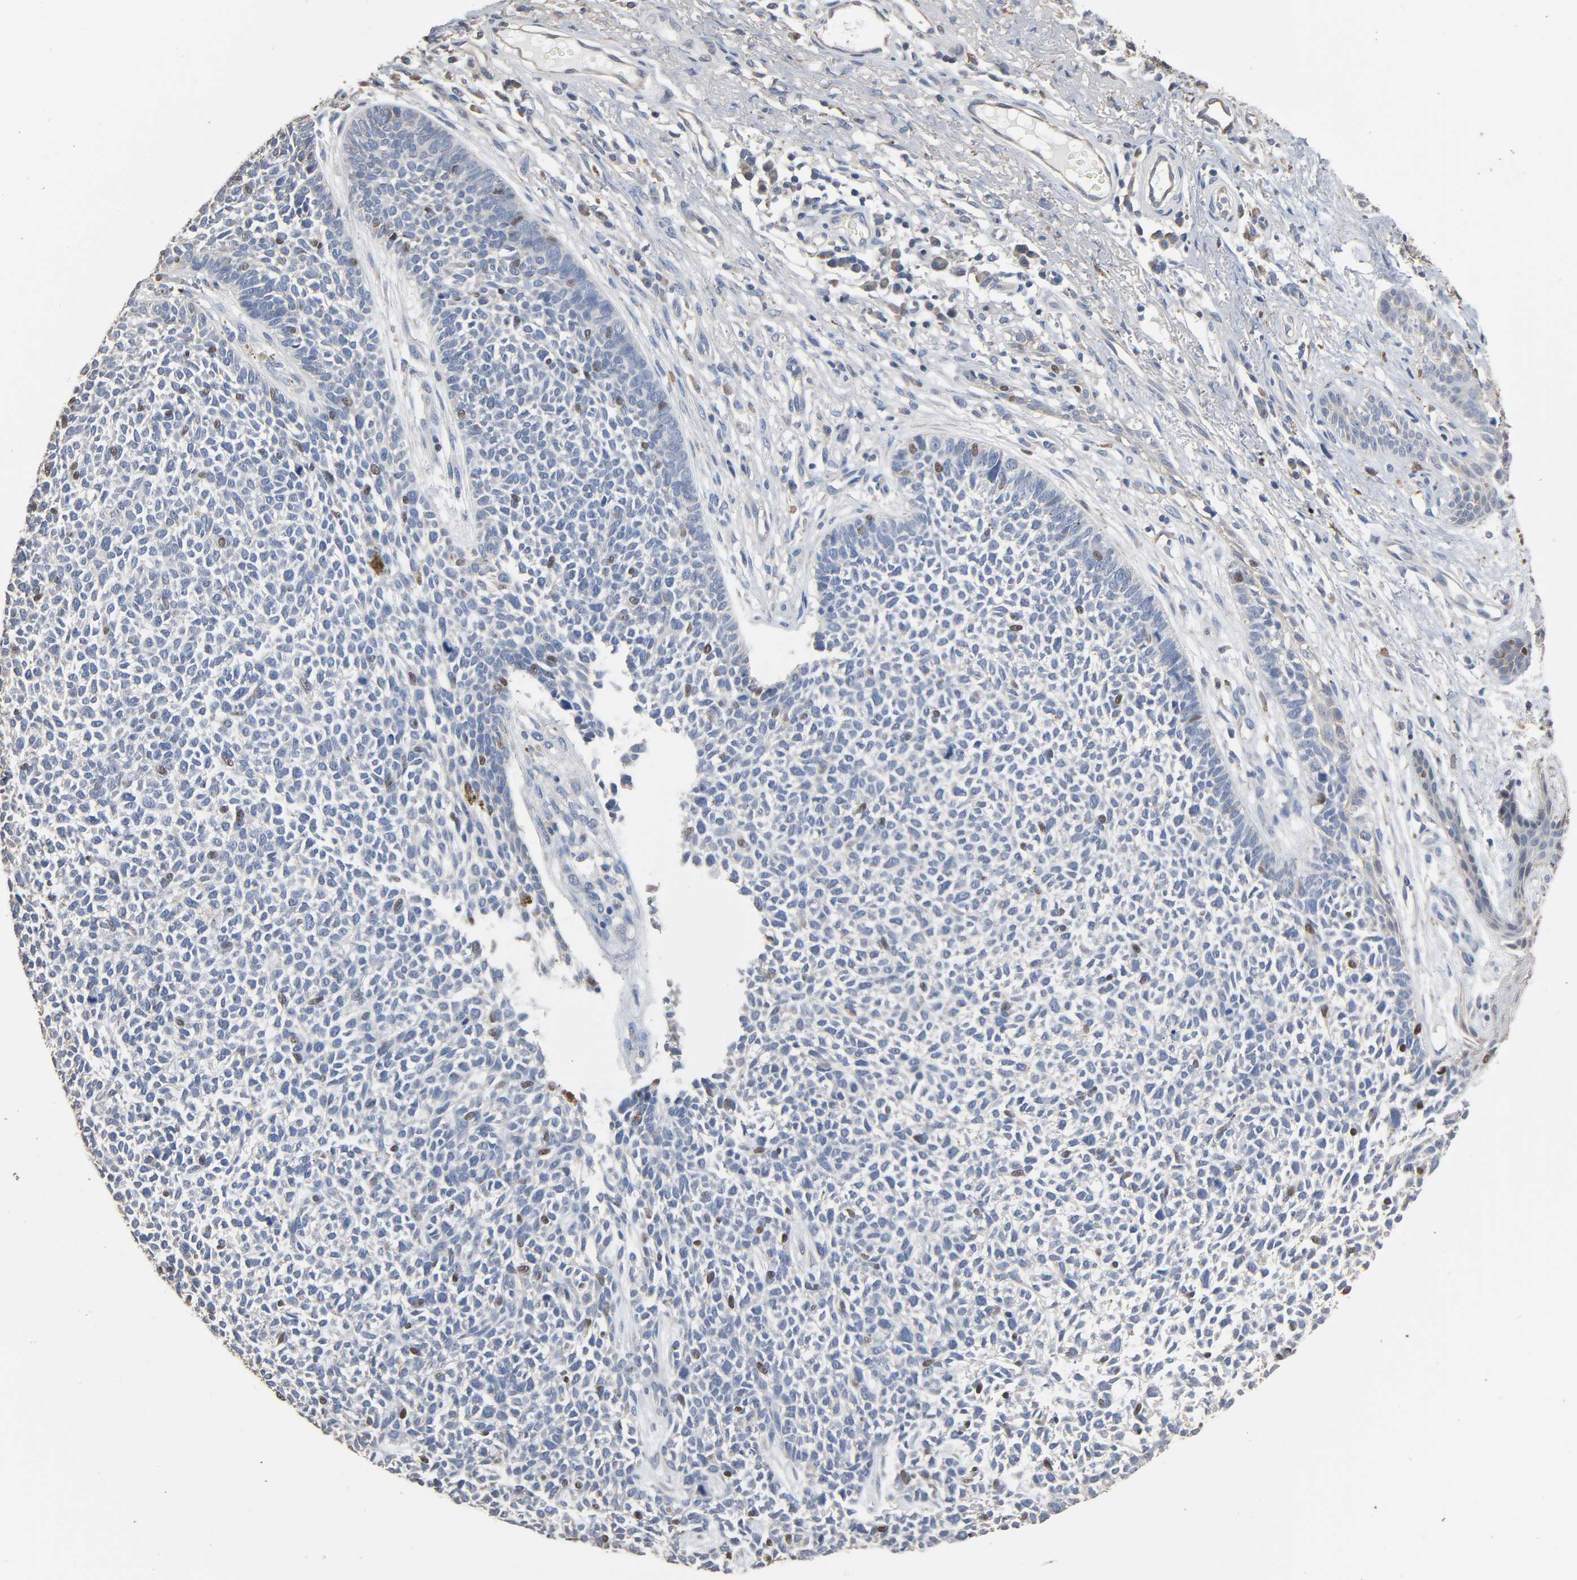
{"staining": {"intensity": "moderate", "quantity": "<25%", "location": "nuclear"}, "tissue": "skin cancer", "cell_type": "Tumor cells", "image_type": "cancer", "snomed": [{"axis": "morphology", "description": "Basal cell carcinoma"}, {"axis": "topography", "description": "Skin"}], "caption": "Protein staining by IHC demonstrates moderate nuclear staining in approximately <25% of tumor cells in skin cancer.", "gene": "SOX6", "patient": {"sex": "female", "age": 84}}